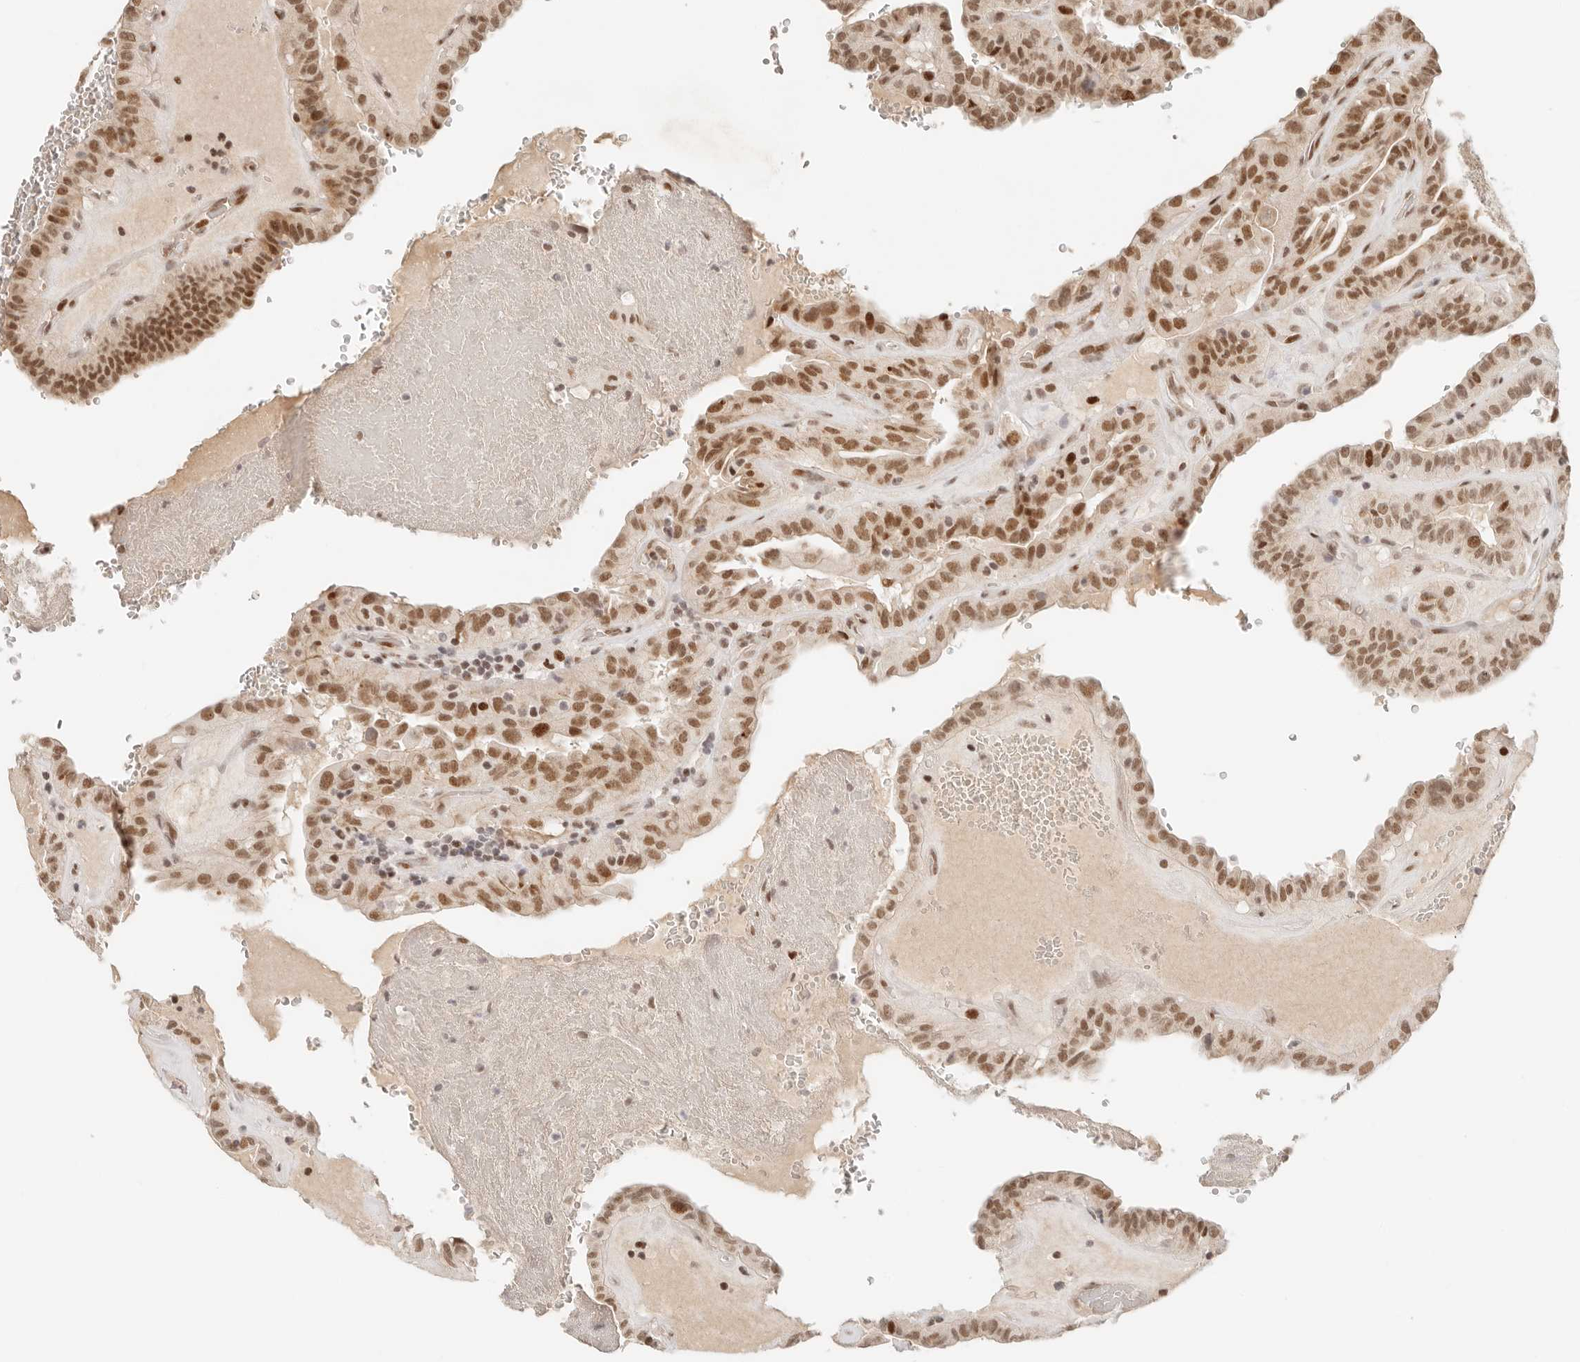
{"staining": {"intensity": "moderate", "quantity": ">75%", "location": "nuclear"}, "tissue": "thyroid cancer", "cell_type": "Tumor cells", "image_type": "cancer", "snomed": [{"axis": "morphology", "description": "Papillary adenocarcinoma, NOS"}, {"axis": "topography", "description": "Thyroid gland"}], "caption": "Protein staining of thyroid cancer (papillary adenocarcinoma) tissue exhibits moderate nuclear expression in about >75% of tumor cells. Using DAB (3,3'-diaminobenzidine) (brown) and hematoxylin (blue) stains, captured at high magnification using brightfield microscopy.", "gene": "HOXC5", "patient": {"sex": "male", "age": 77}}